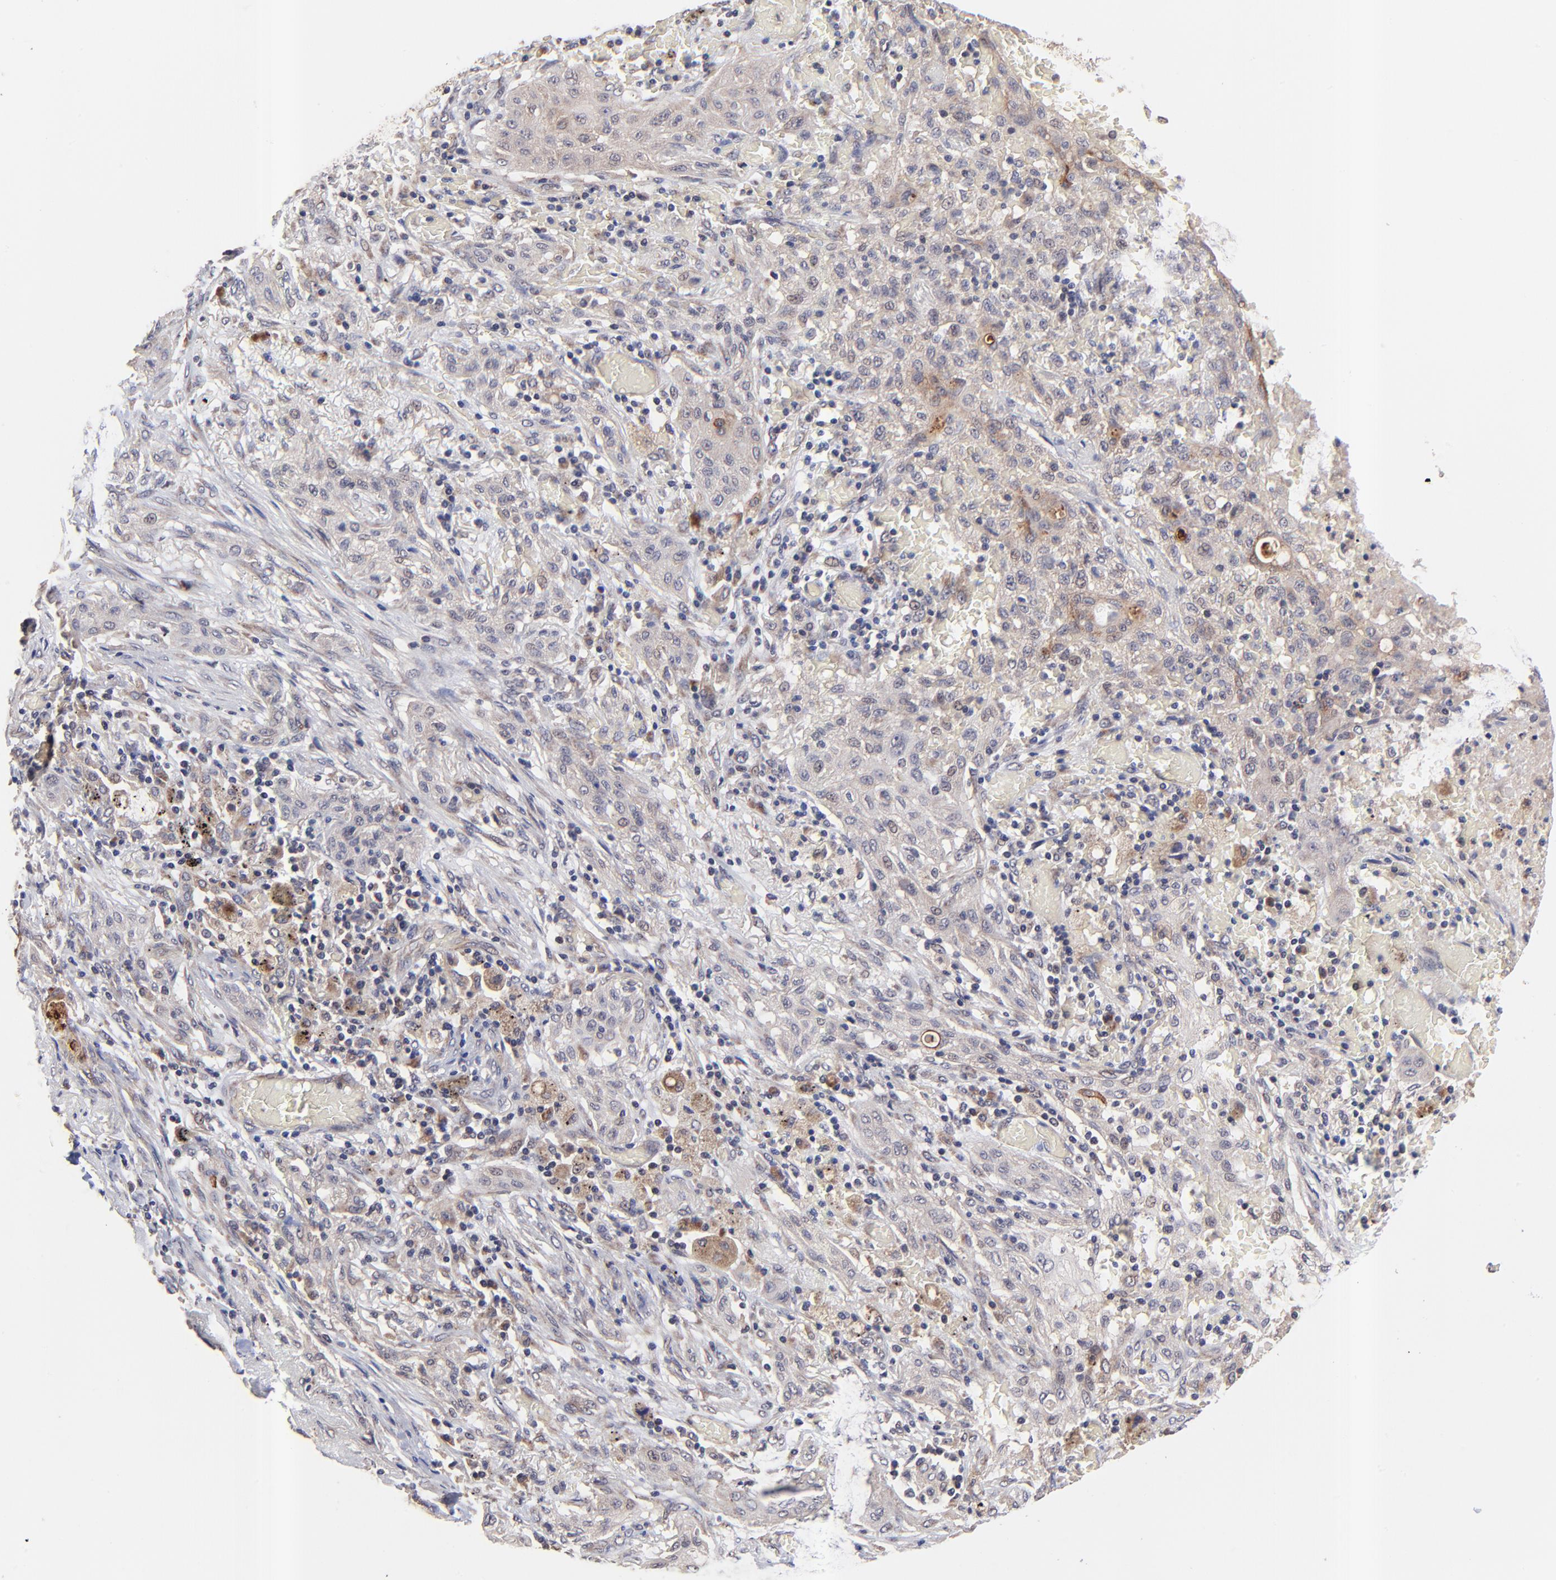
{"staining": {"intensity": "weak", "quantity": ">75%", "location": "cytoplasmic/membranous"}, "tissue": "lung cancer", "cell_type": "Tumor cells", "image_type": "cancer", "snomed": [{"axis": "morphology", "description": "Squamous cell carcinoma, NOS"}, {"axis": "topography", "description": "Lung"}], "caption": "A histopathology image of human lung cancer (squamous cell carcinoma) stained for a protein reveals weak cytoplasmic/membranous brown staining in tumor cells. The staining was performed using DAB (3,3'-diaminobenzidine) to visualize the protein expression in brown, while the nuclei were stained in blue with hematoxylin (Magnification: 20x).", "gene": "BAIAP2L2", "patient": {"sex": "female", "age": 47}}